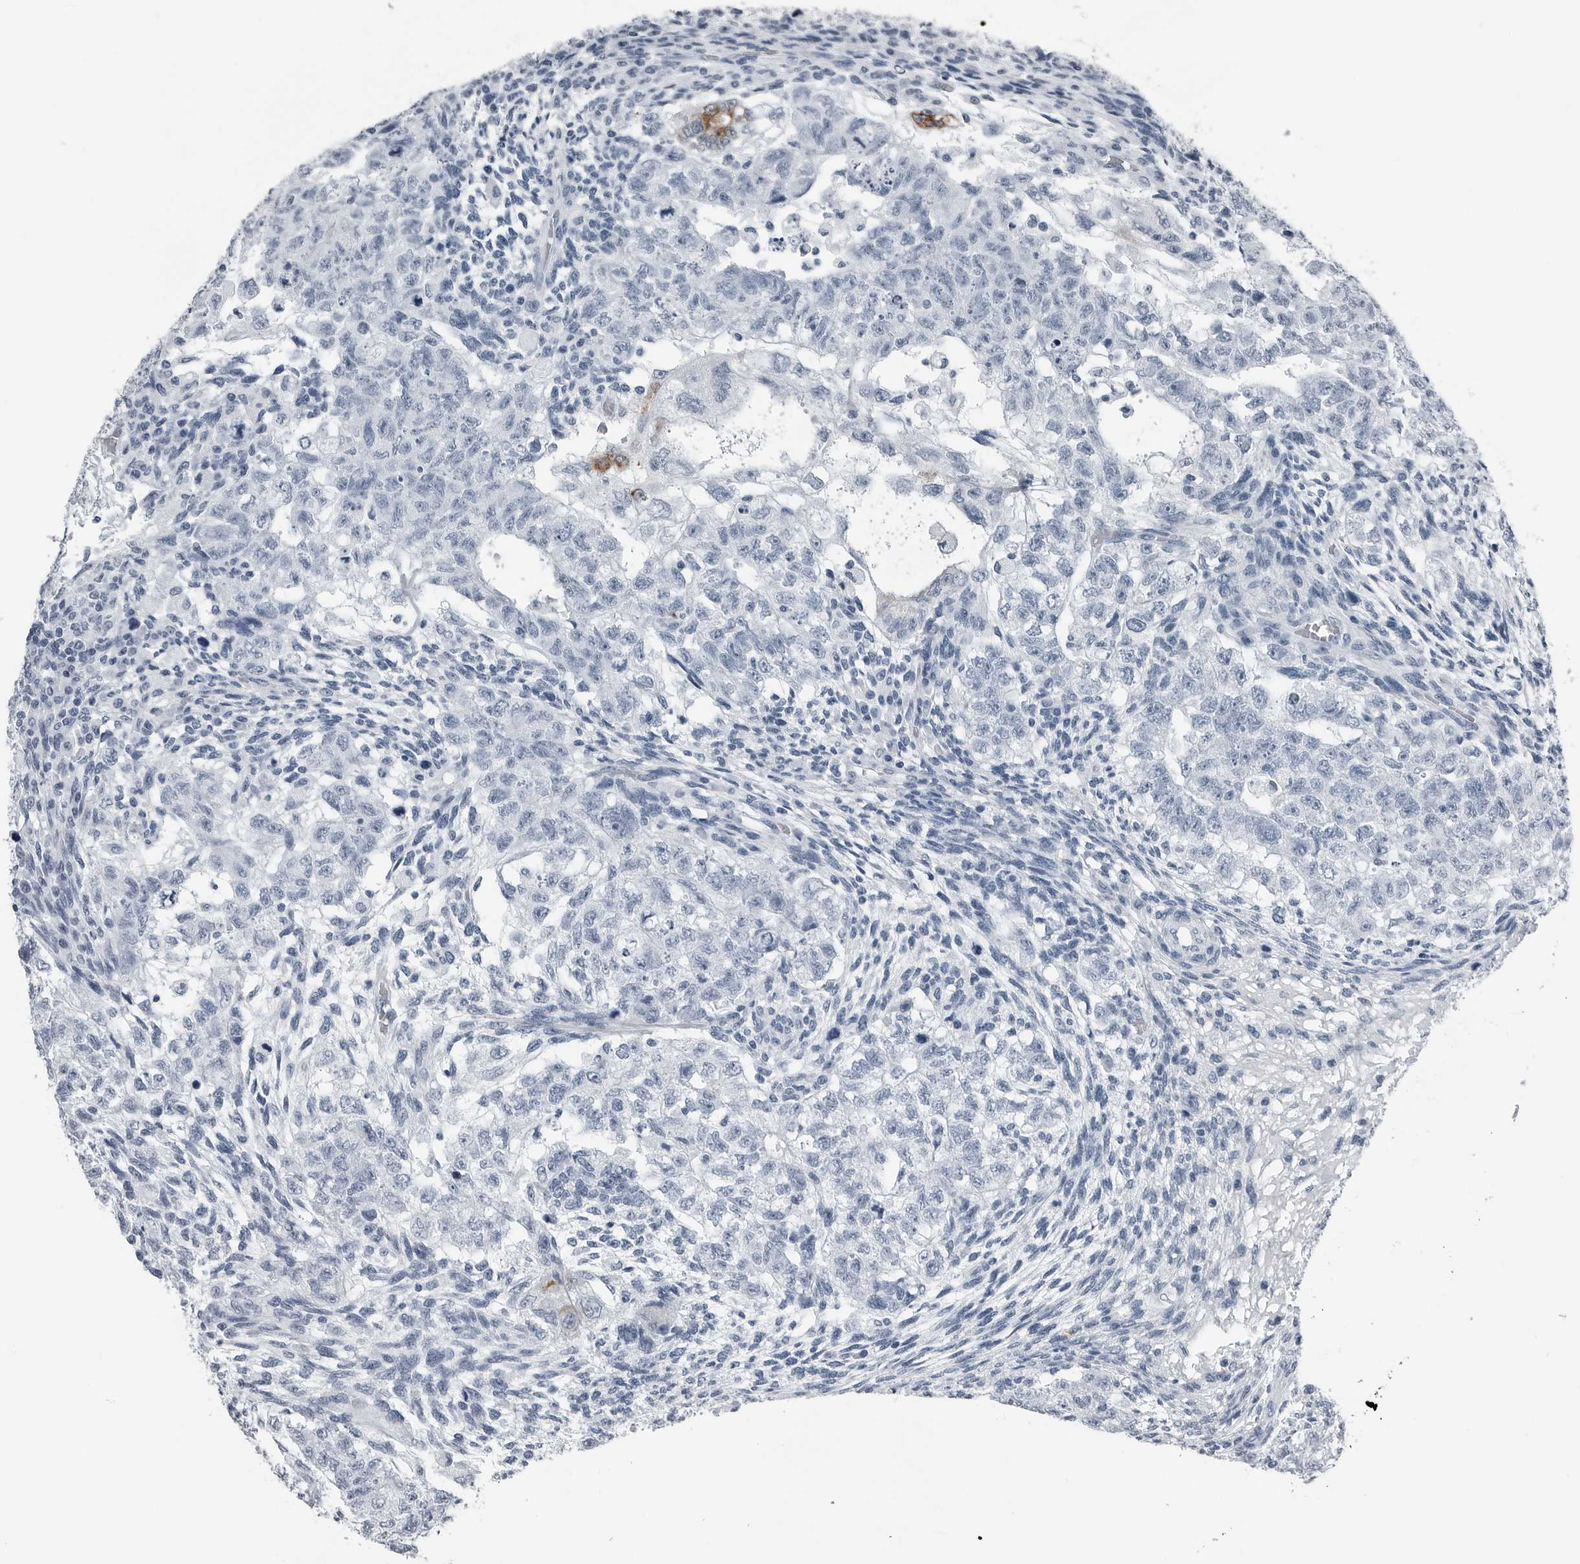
{"staining": {"intensity": "negative", "quantity": "none", "location": "none"}, "tissue": "testis cancer", "cell_type": "Tumor cells", "image_type": "cancer", "snomed": [{"axis": "morphology", "description": "Normal tissue, NOS"}, {"axis": "morphology", "description": "Carcinoma, Embryonal, NOS"}, {"axis": "topography", "description": "Testis"}], "caption": "Immunohistochemistry (IHC) image of neoplastic tissue: human testis embryonal carcinoma stained with DAB (3,3'-diaminobenzidine) exhibits no significant protein positivity in tumor cells.", "gene": "SPINK1", "patient": {"sex": "male", "age": 36}}